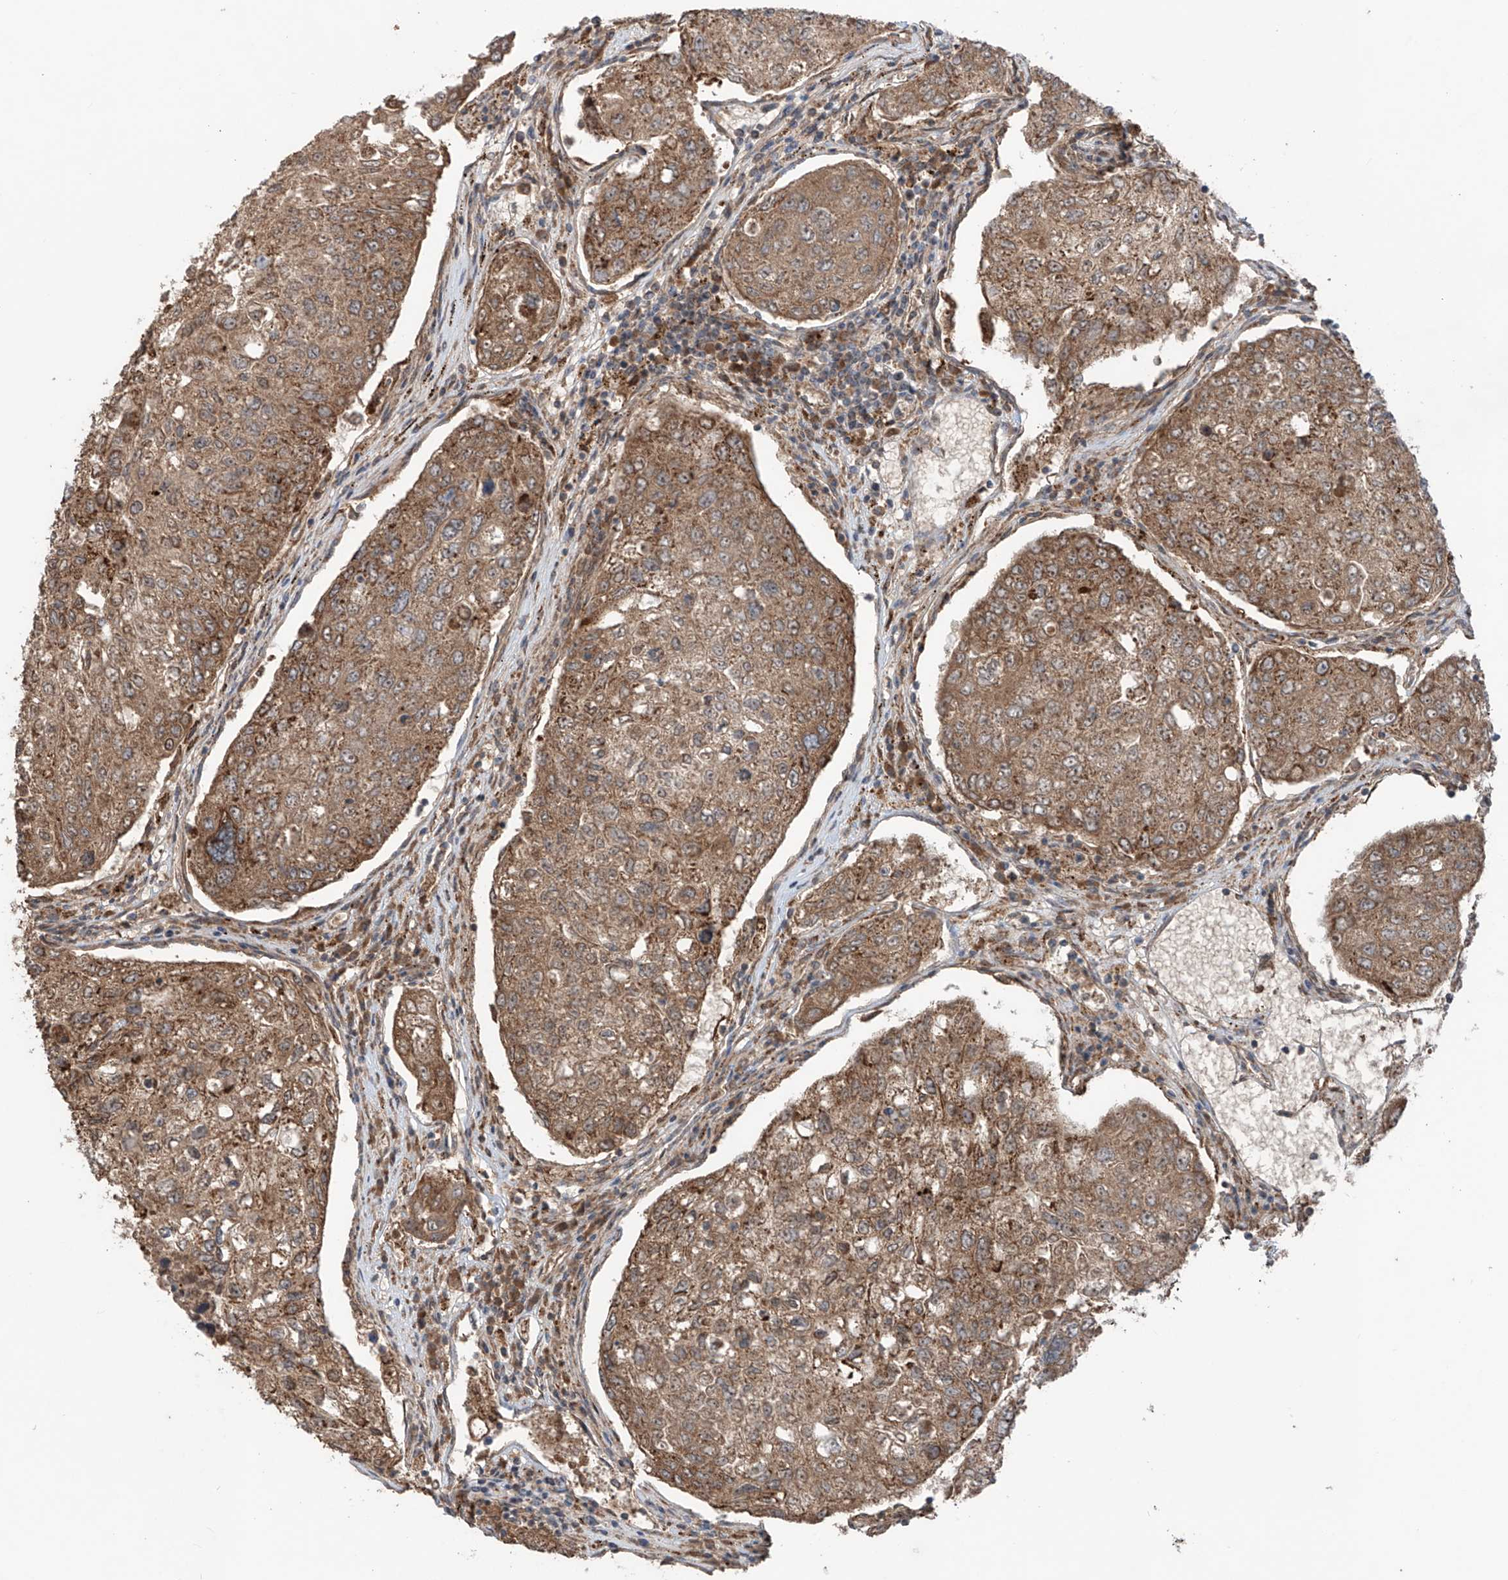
{"staining": {"intensity": "moderate", "quantity": ">75%", "location": "cytoplasmic/membranous"}, "tissue": "urothelial cancer", "cell_type": "Tumor cells", "image_type": "cancer", "snomed": [{"axis": "morphology", "description": "Urothelial carcinoma, High grade"}, {"axis": "topography", "description": "Lymph node"}, {"axis": "topography", "description": "Urinary bladder"}], "caption": "About >75% of tumor cells in urothelial carcinoma (high-grade) show moderate cytoplasmic/membranous protein positivity as visualized by brown immunohistochemical staining.", "gene": "SAMD3", "patient": {"sex": "male", "age": 51}}